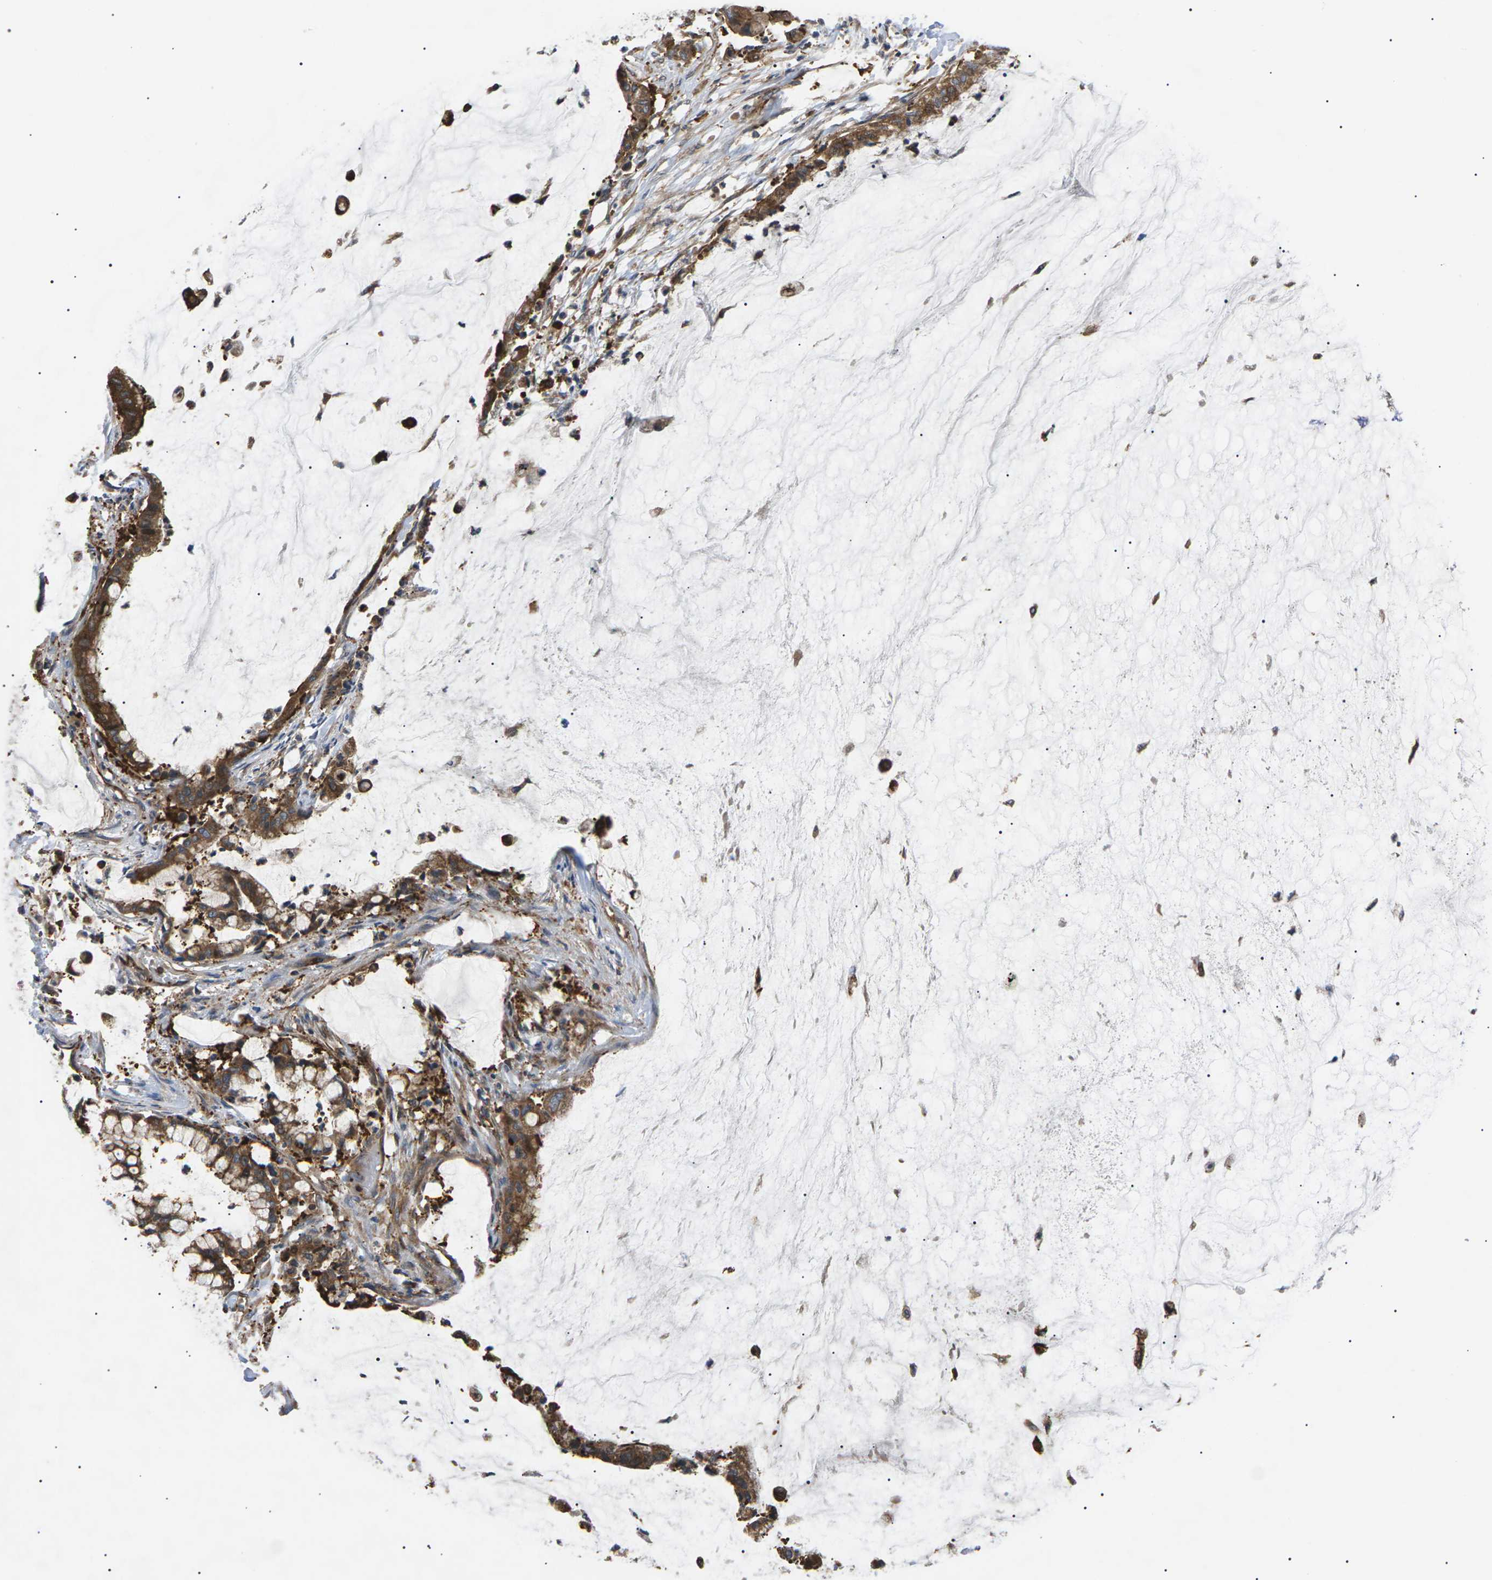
{"staining": {"intensity": "moderate", "quantity": ">75%", "location": "cytoplasmic/membranous"}, "tissue": "pancreatic cancer", "cell_type": "Tumor cells", "image_type": "cancer", "snomed": [{"axis": "morphology", "description": "Adenocarcinoma, NOS"}, {"axis": "topography", "description": "Pancreas"}], "caption": "High-magnification brightfield microscopy of adenocarcinoma (pancreatic) stained with DAB (brown) and counterstained with hematoxylin (blue). tumor cells exhibit moderate cytoplasmic/membranous positivity is present in approximately>75% of cells. (IHC, brightfield microscopy, high magnification).", "gene": "TMTC4", "patient": {"sex": "male", "age": 41}}